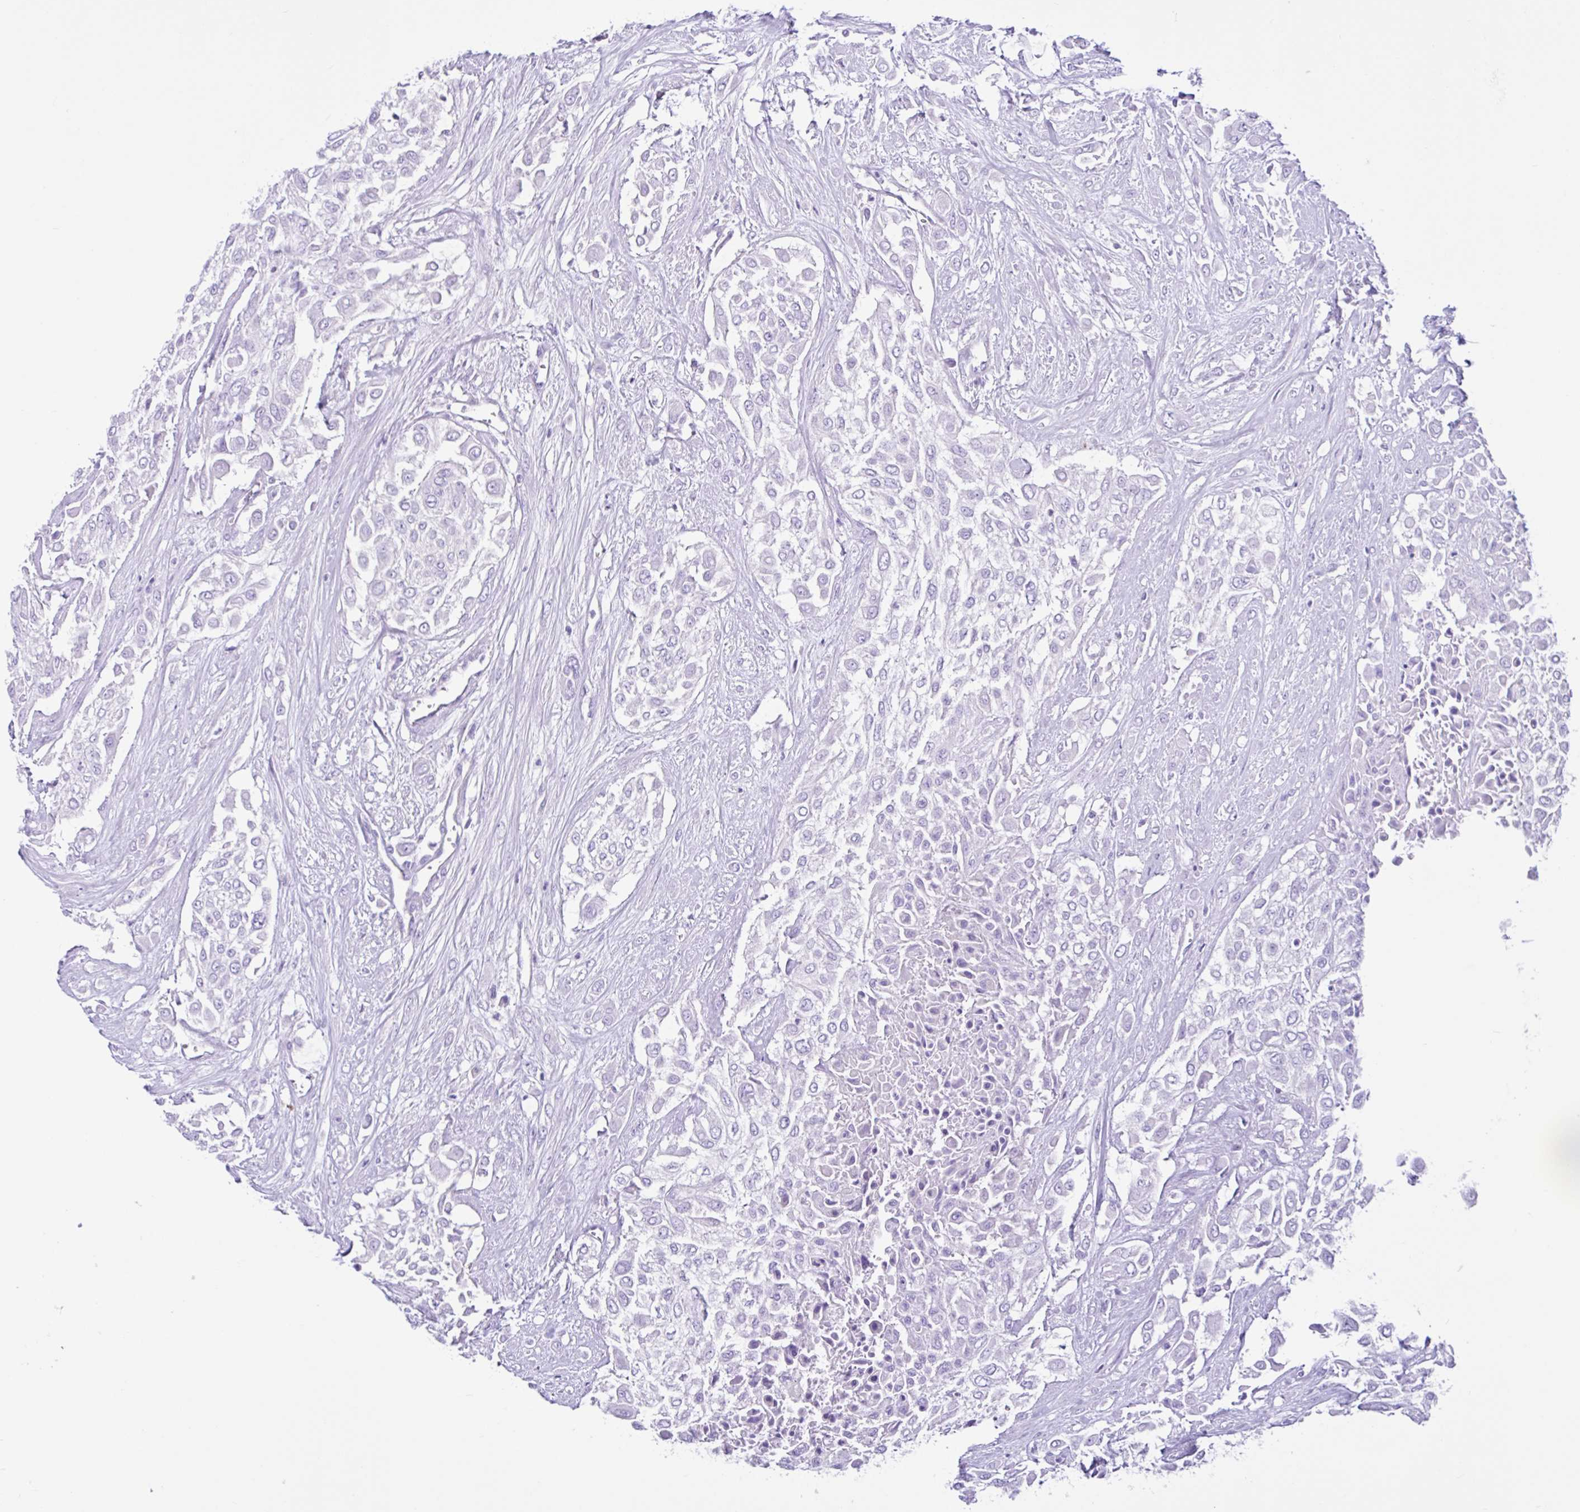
{"staining": {"intensity": "negative", "quantity": "none", "location": "none"}, "tissue": "urothelial cancer", "cell_type": "Tumor cells", "image_type": "cancer", "snomed": [{"axis": "morphology", "description": "Urothelial carcinoma, High grade"}, {"axis": "topography", "description": "Urinary bladder"}], "caption": "Immunohistochemistry image of urothelial carcinoma (high-grade) stained for a protein (brown), which displays no expression in tumor cells.", "gene": "CYP19A1", "patient": {"sex": "male", "age": 57}}